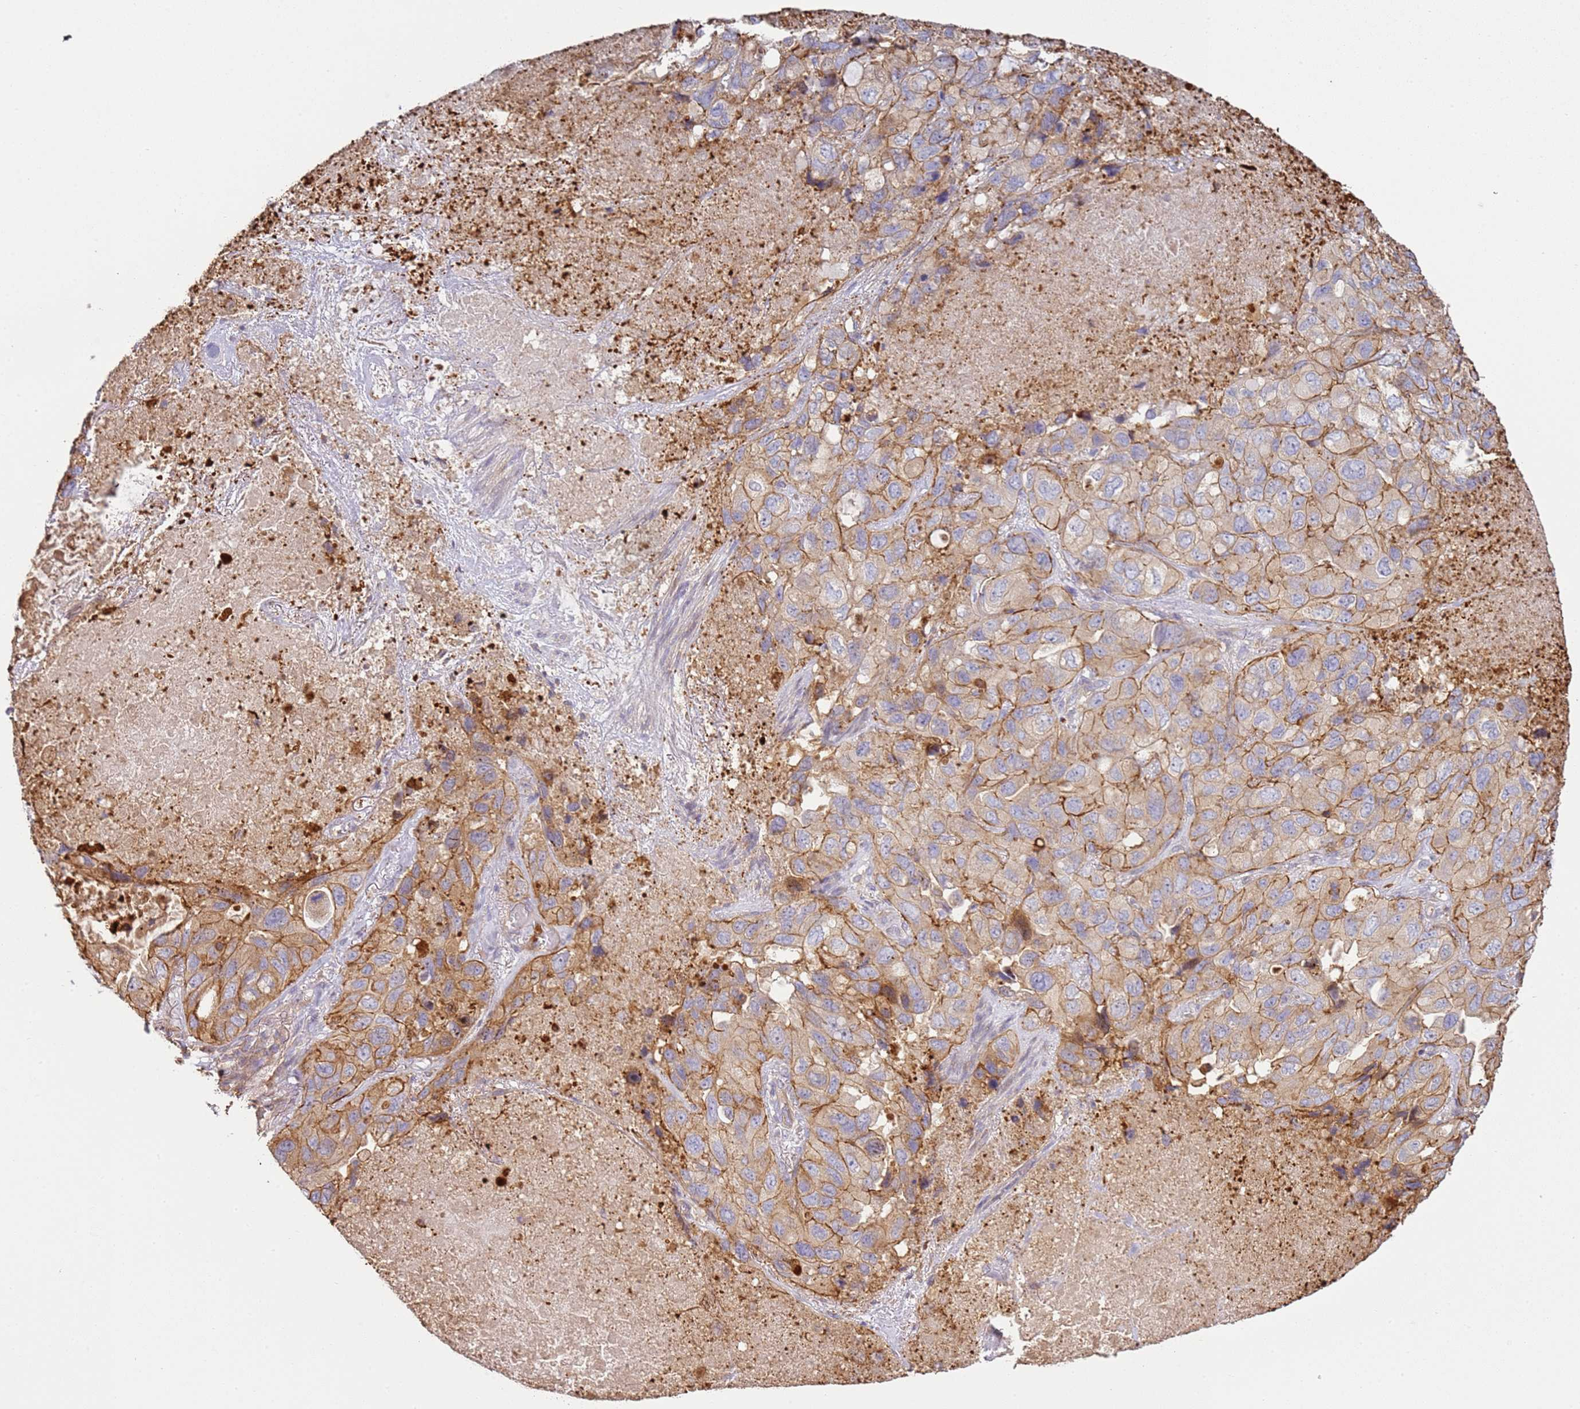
{"staining": {"intensity": "moderate", "quantity": "25%-75%", "location": "cytoplasmic/membranous"}, "tissue": "lung cancer", "cell_type": "Tumor cells", "image_type": "cancer", "snomed": [{"axis": "morphology", "description": "Squamous cell carcinoma, NOS"}, {"axis": "topography", "description": "Lung"}], "caption": "Tumor cells show medium levels of moderate cytoplasmic/membranous expression in approximately 25%-75% of cells in human lung squamous cell carcinoma.", "gene": "NDUFAF4", "patient": {"sex": "female", "age": 73}}